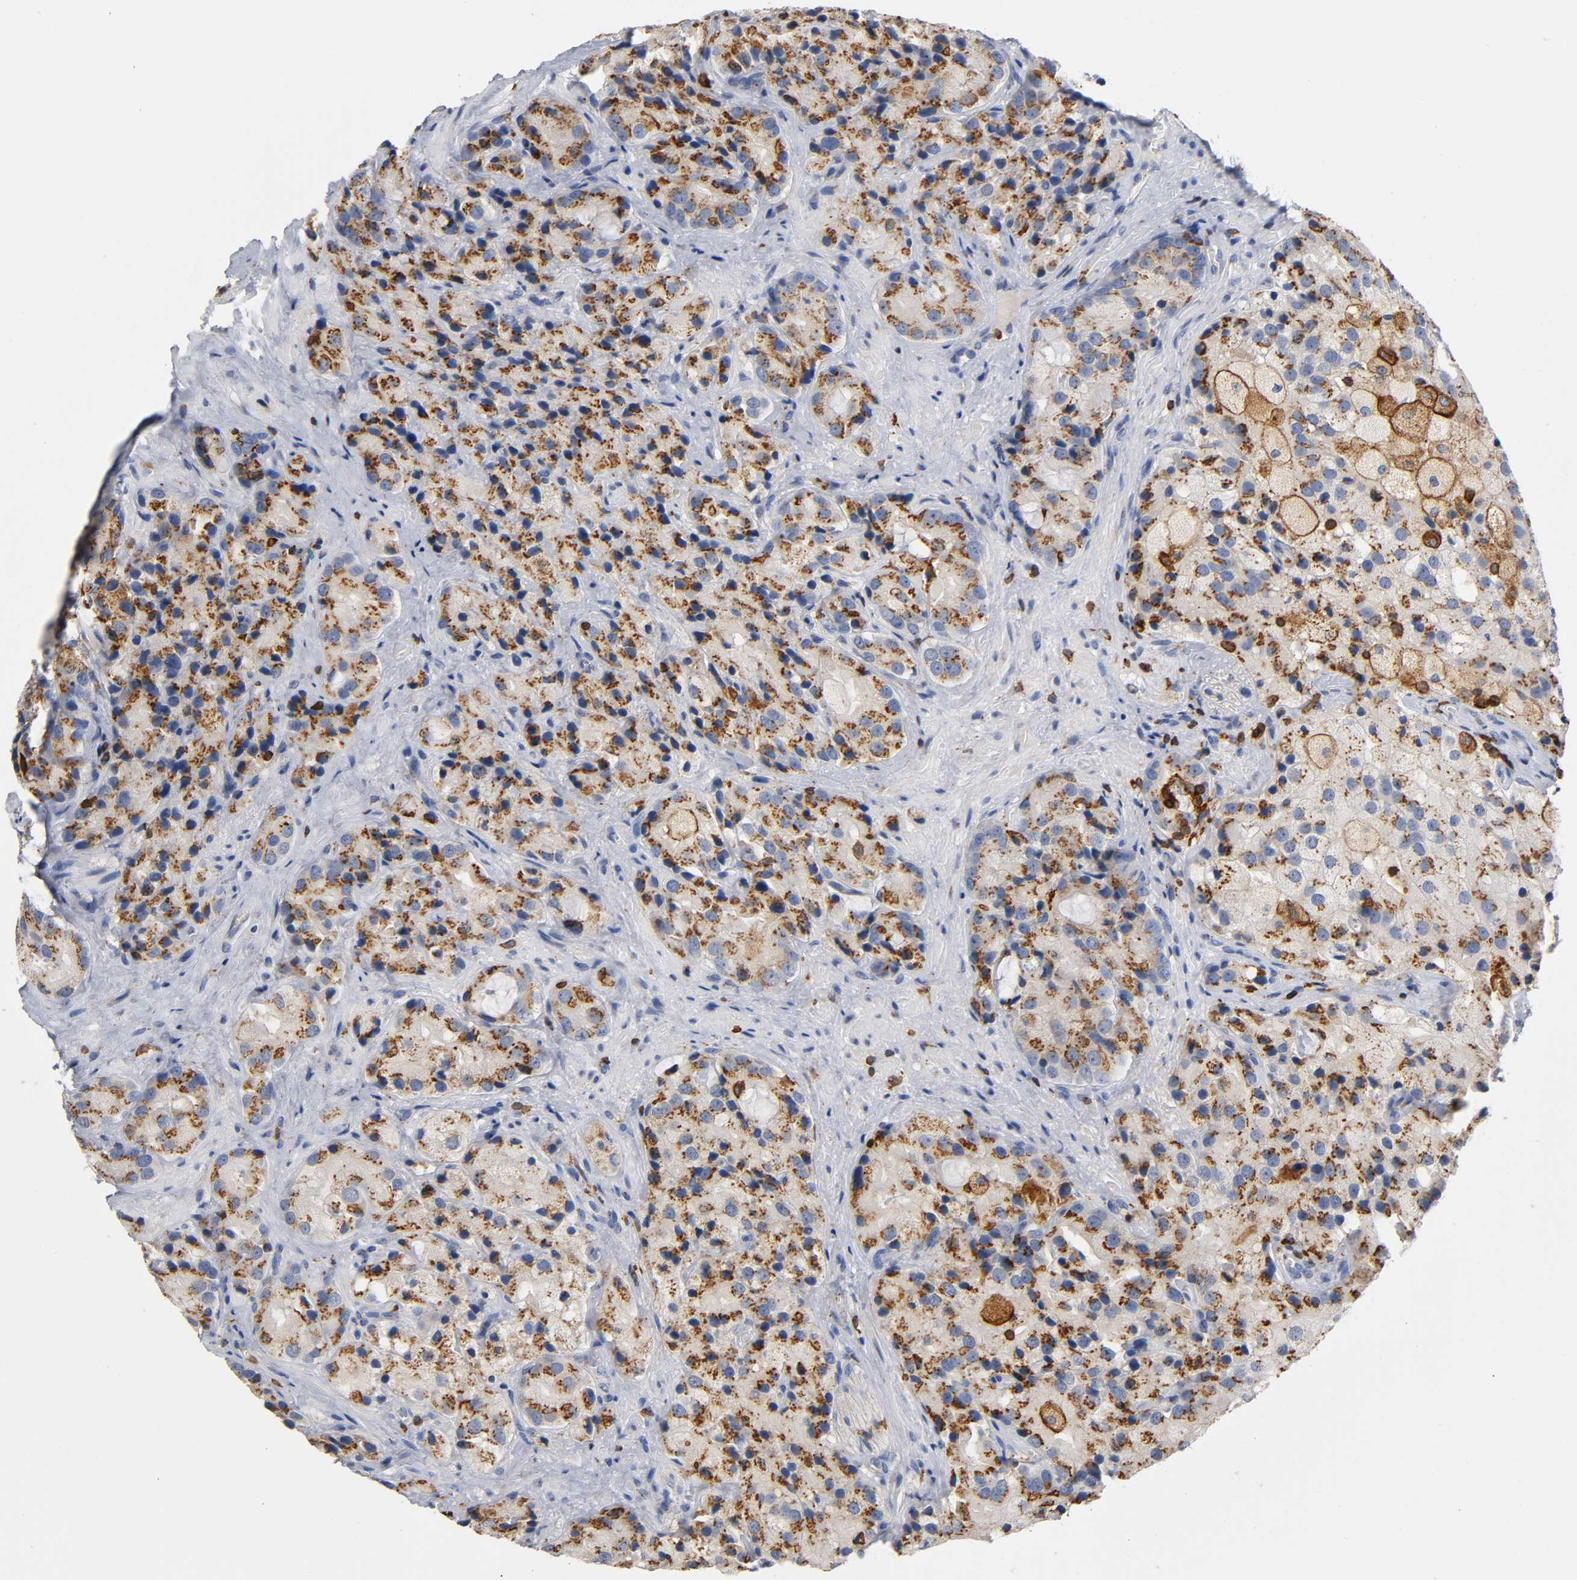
{"staining": {"intensity": "moderate", "quantity": ">75%", "location": "cytoplasmic/membranous"}, "tissue": "prostate cancer", "cell_type": "Tumor cells", "image_type": "cancer", "snomed": [{"axis": "morphology", "description": "Adenocarcinoma, High grade"}, {"axis": "topography", "description": "Prostate"}], "caption": "A brown stain shows moderate cytoplasmic/membranous positivity of a protein in human adenocarcinoma (high-grade) (prostate) tumor cells.", "gene": "CAPN10", "patient": {"sex": "male", "age": 70}}